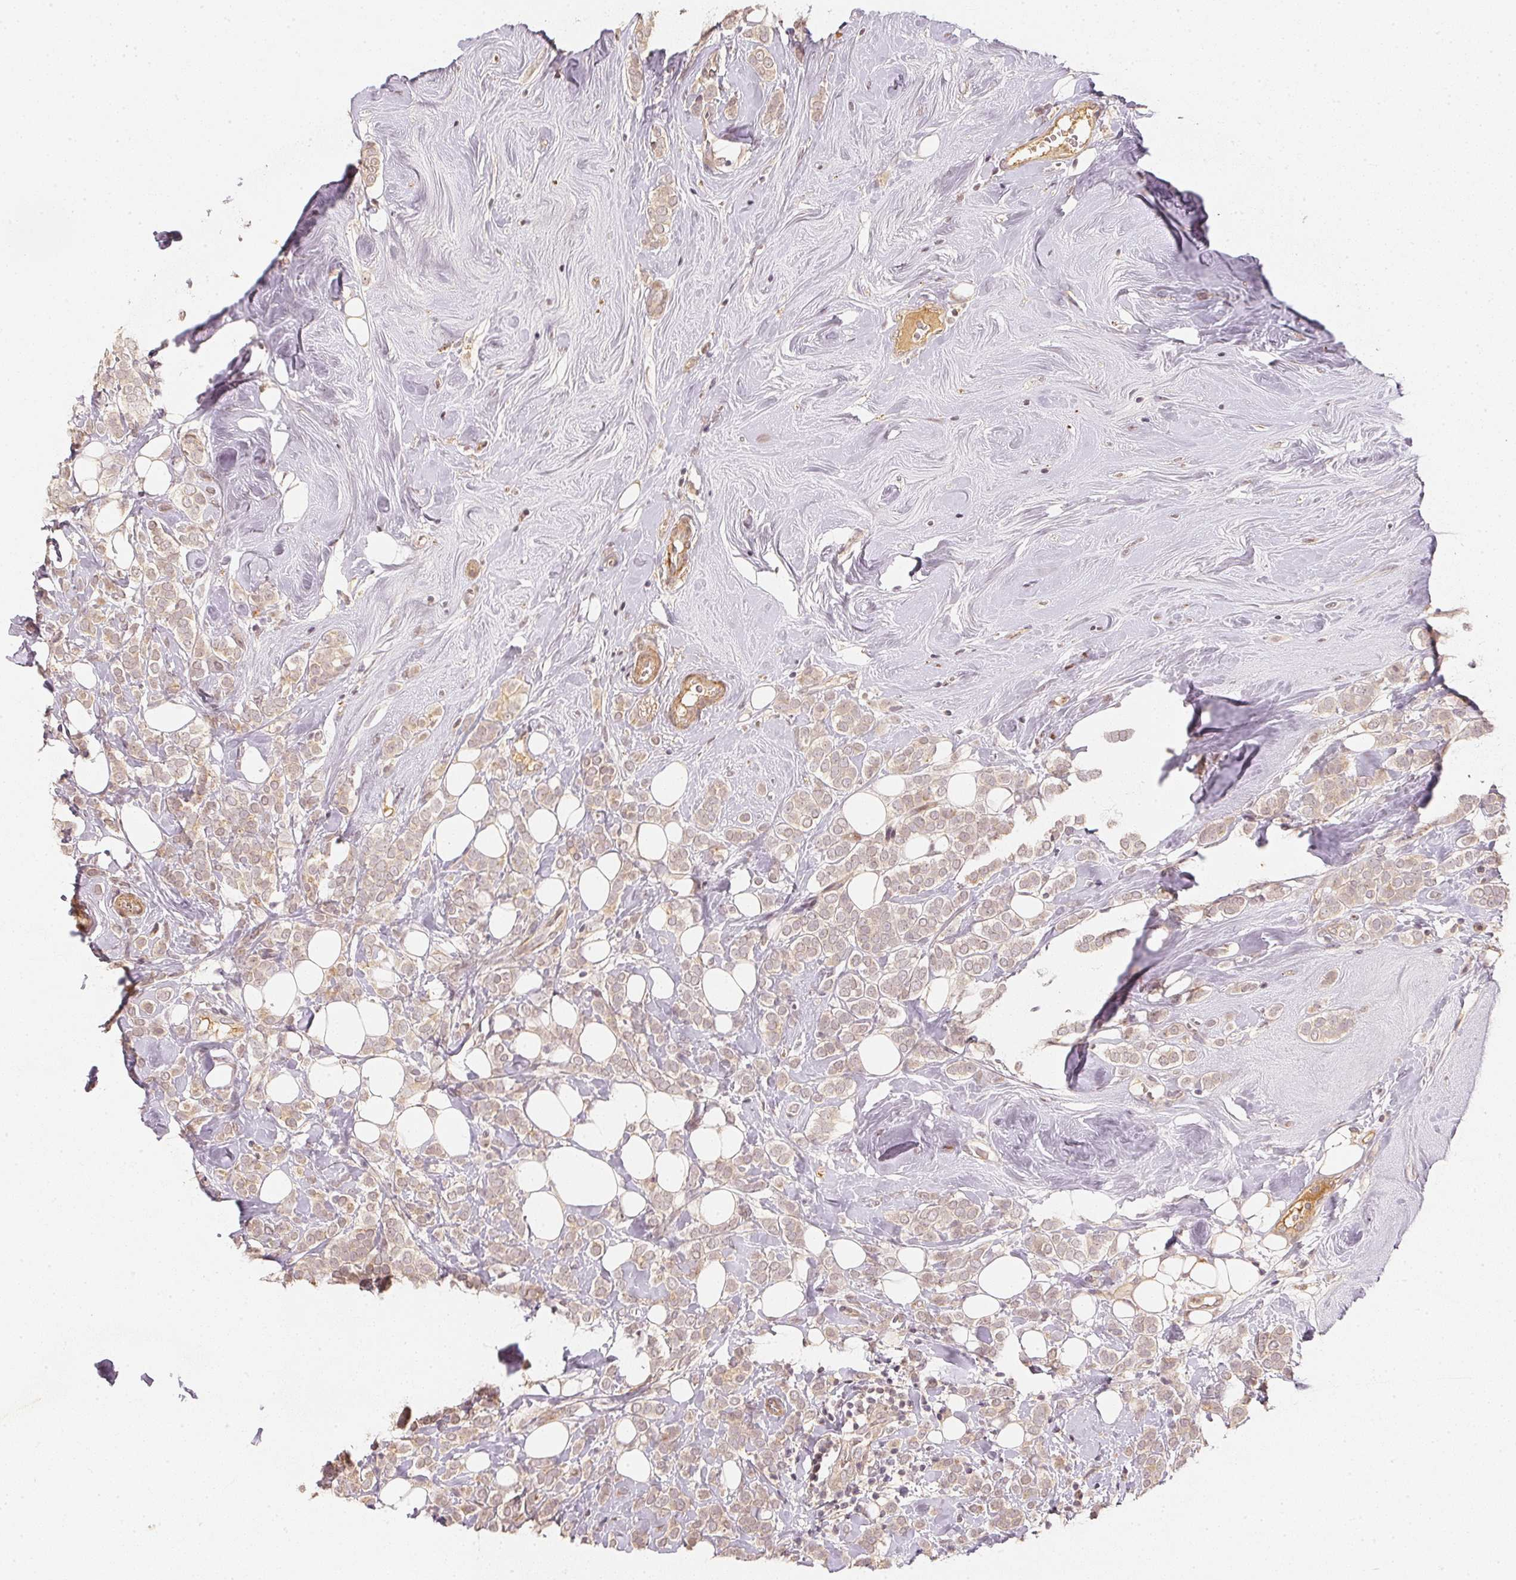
{"staining": {"intensity": "negative", "quantity": "none", "location": "none"}, "tissue": "breast cancer", "cell_type": "Tumor cells", "image_type": "cancer", "snomed": [{"axis": "morphology", "description": "Lobular carcinoma"}, {"axis": "topography", "description": "Breast"}], "caption": "A high-resolution image shows IHC staining of breast cancer (lobular carcinoma), which shows no significant staining in tumor cells. (DAB (3,3'-diaminobenzidine) immunohistochemistry visualized using brightfield microscopy, high magnification).", "gene": "SERPINE1", "patient": {"sex": "female", "age": 49}}